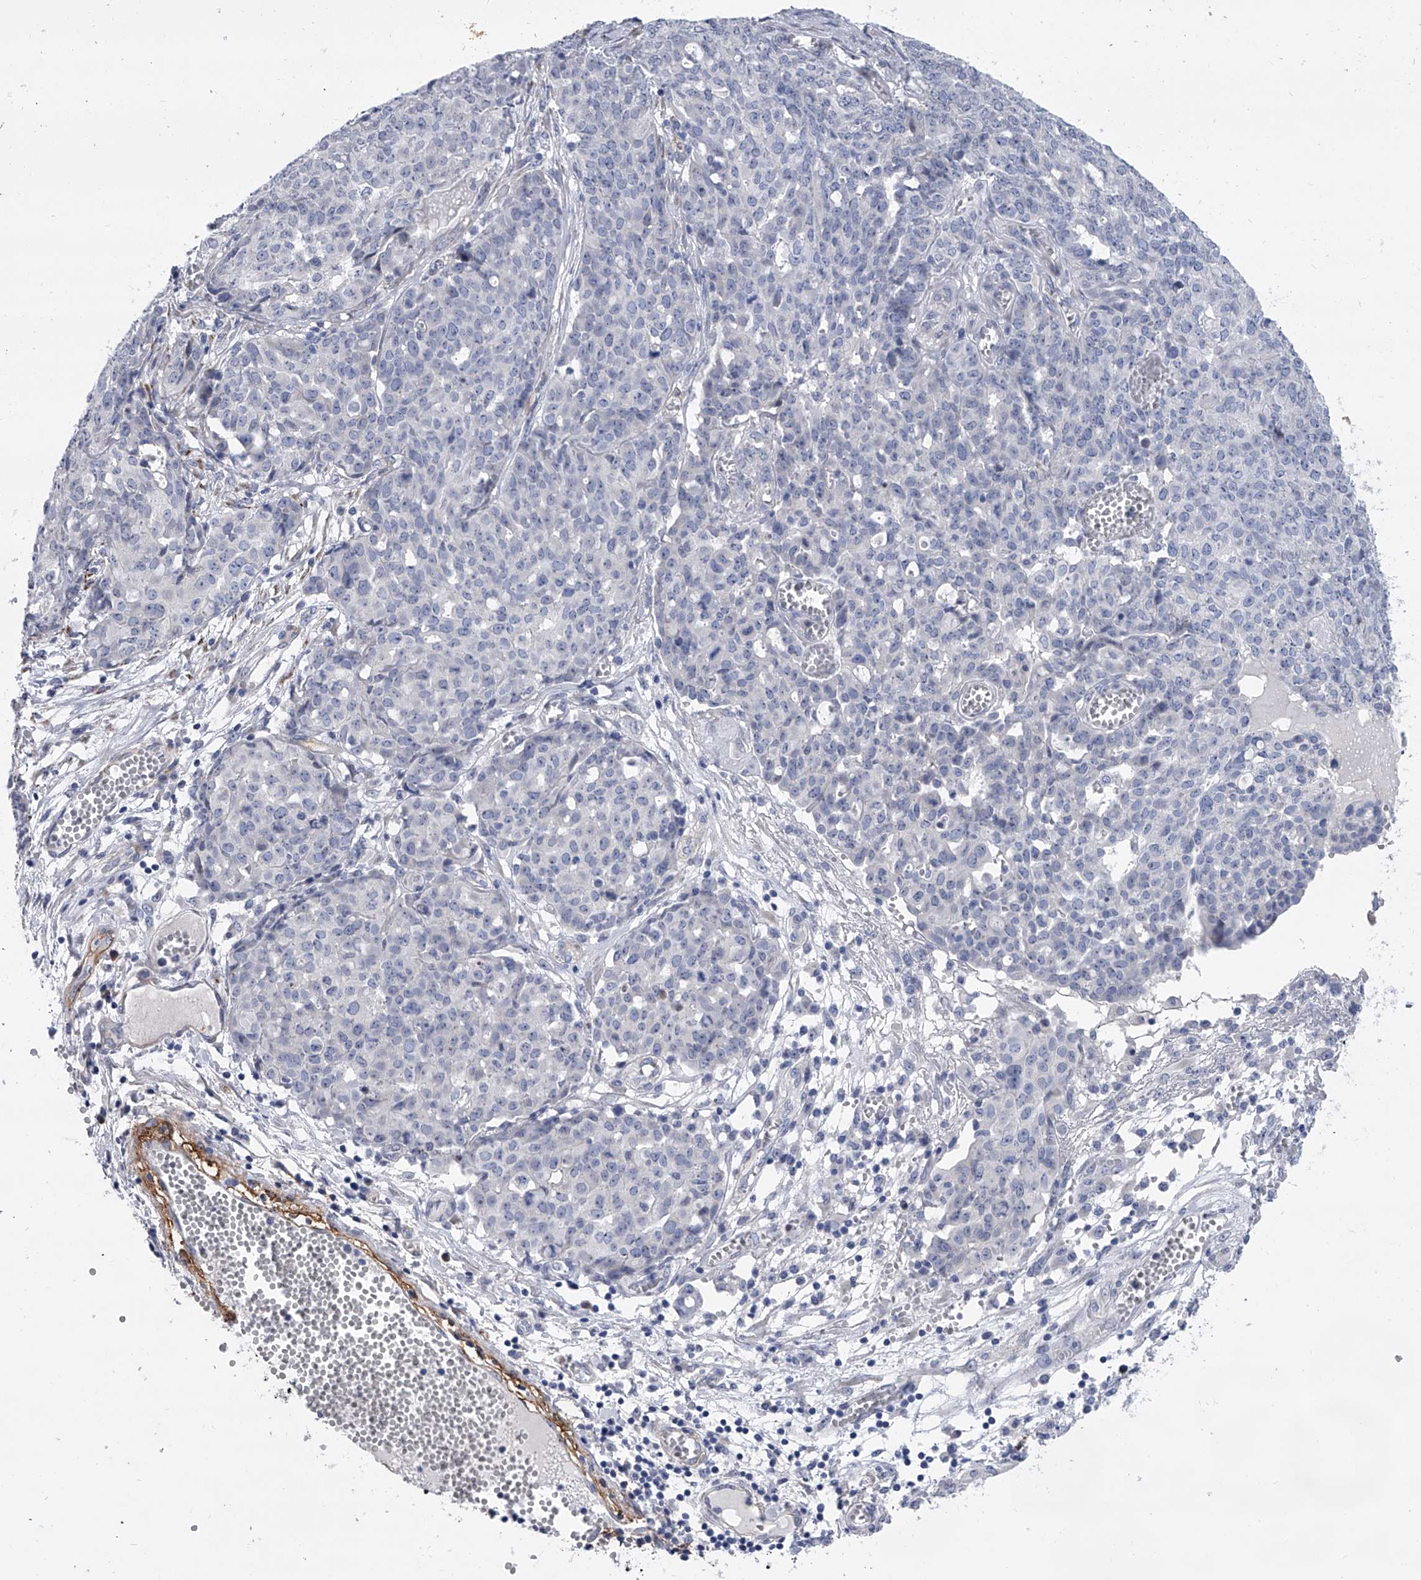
{"staining": {"intensity": "negative", "quantity": "none", "location": "none"}, "tissue": "ovarian cancer", "cell_type": "Tumor cells", "image_type": "cancer", "snomed": [{"axis": "morphology", "description": "Cystadenocarcinoma, serous, NOS"}, {"axis": "topography", "description": "Soft tissue"}, {"axis": "topography", "description": "Ovary"}], "caption": "Ovarian serous cystadenocarcinoma was stained to show a protein in brown. There is no significant positivity in tumor cells. (DAB immunohistochemistry visualized using brightfield microscopy, high magnification).", "gene": "ALG14", "patient": {"sex": "female", "age": 57}}